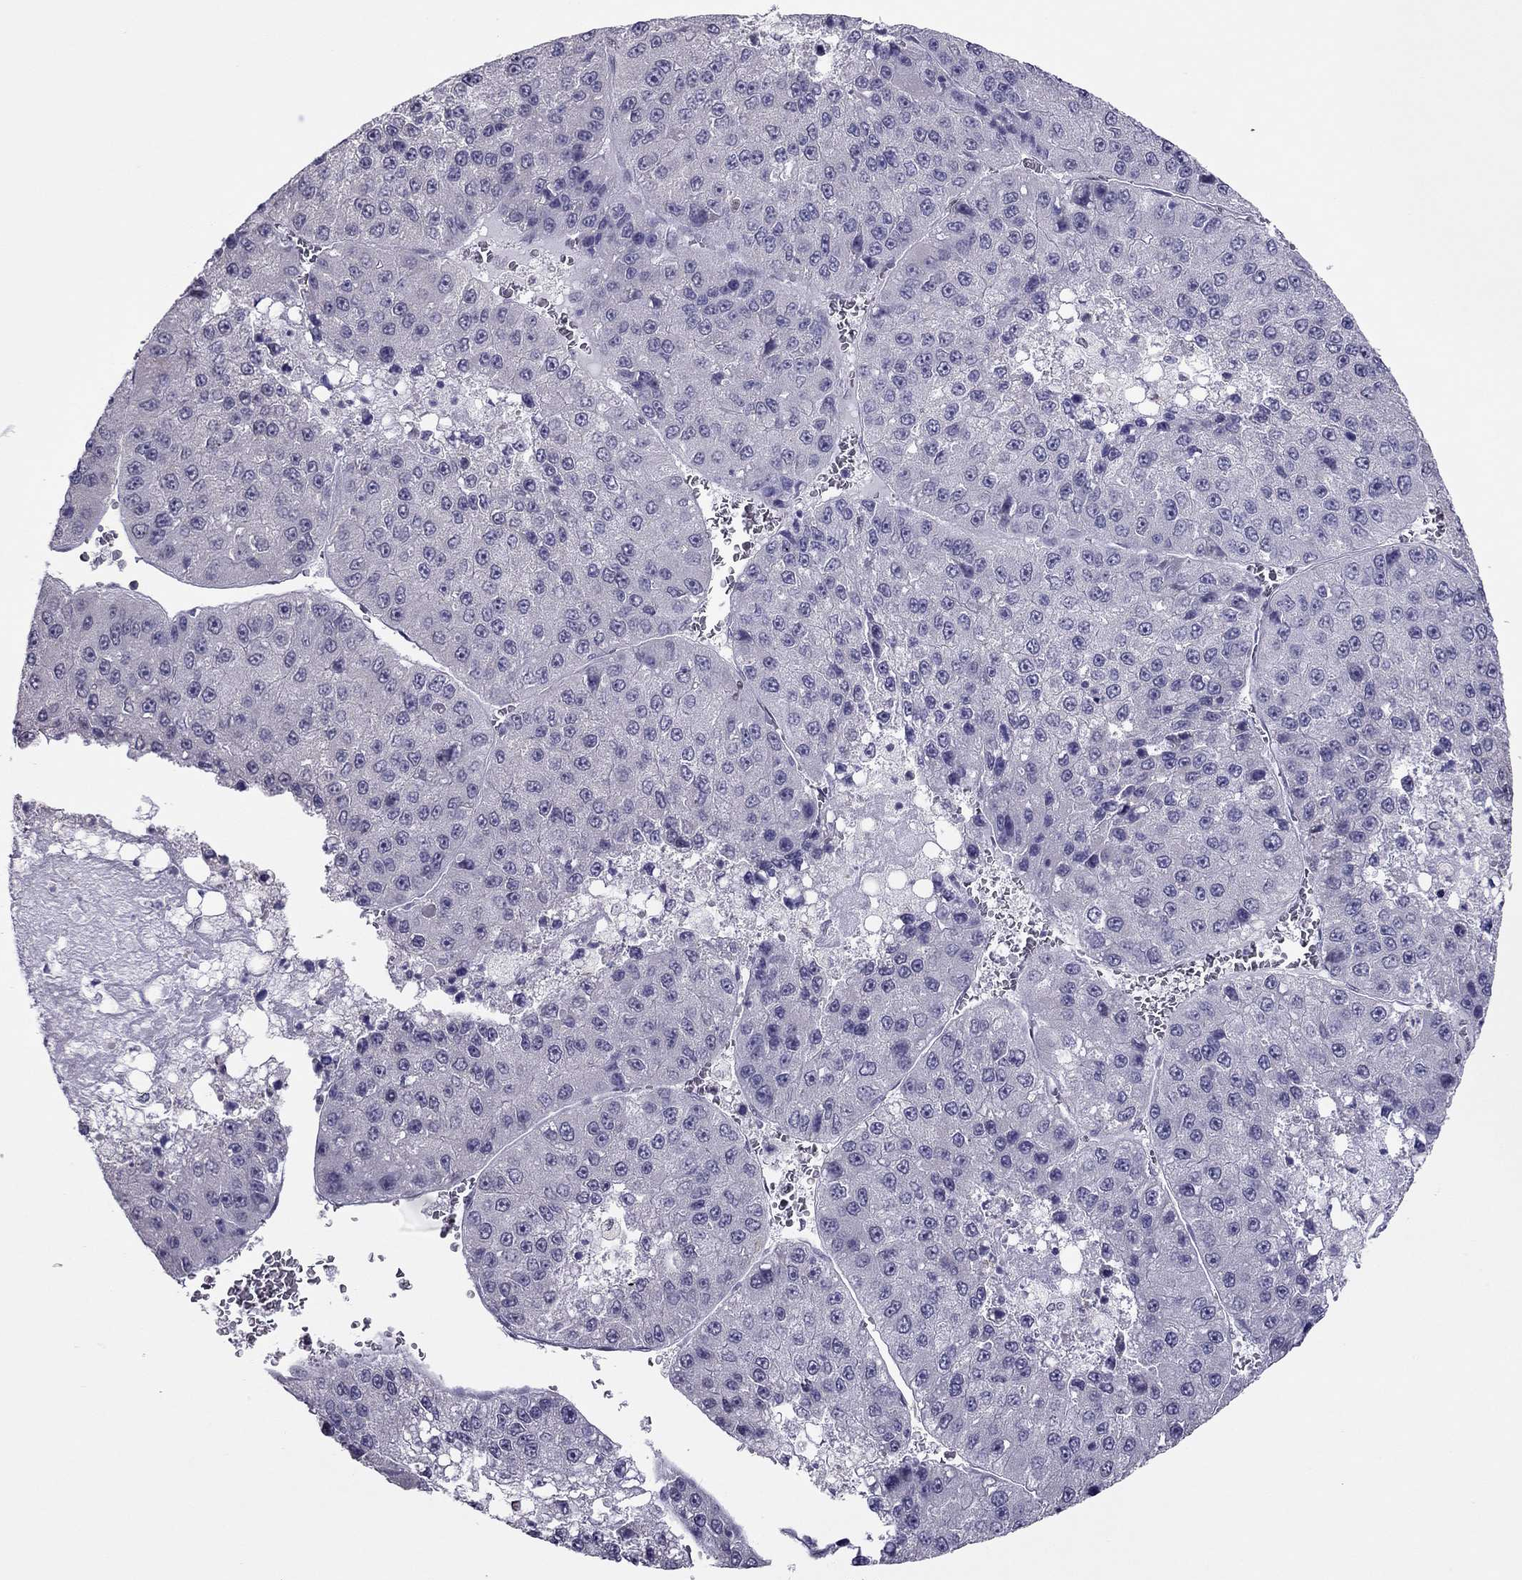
{"staining": {"intensity": "negative", "quantity": "none", "location": "none"}, "tissue": "liver cancer", "cell_type": "Tumor cells", "image_type": "cancer", "snomed": [{"axis": "morphology", "description": "Carcinoma, Hepatocellular, NOS"}, {"axis": "topography", "description": "Liver"}], "caption": "Immunohistochemistry photomicrograph of liver cancer (hepatocellular carcinoma) stained for a protein (brown), which demonstrates no expression in tumor cells.", "gene": "SPINT3", "patient": {"sex": "female", "age": 73}}